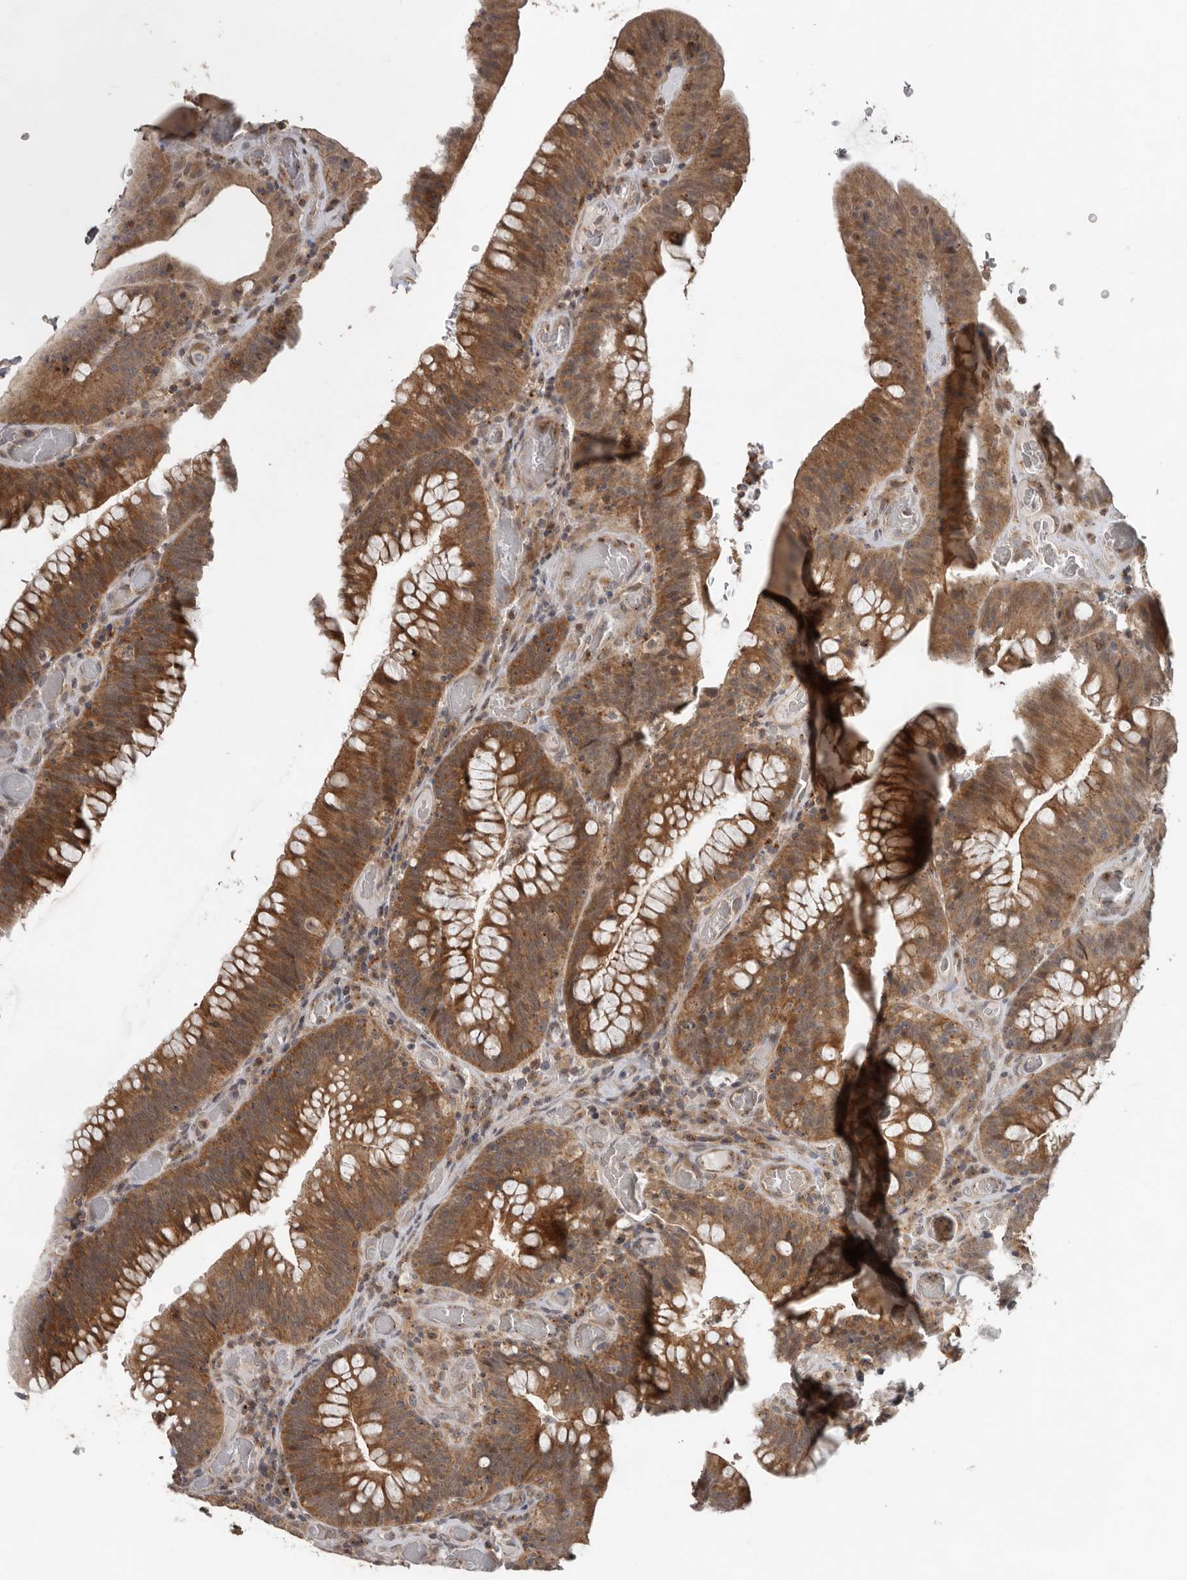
{"staining": {"intensity": "moderate", "quantity": ">75%", "location": "cytoplasmic/membranous"}, "tissue": "colorectal cancer", "cell_type": "Tumor cells", "image_type": "cancer", "snomed": [{"axis": "morphology", "description": "Normal tissue, NOS"}, {"axis": "topography", "description": "Colon"}], "caption": "Protein analysis of colorectal cancer tissue exhibits moderate cytoplasmic/membranous staining in about >75% of tumor cells.", "gene": "CEP350", "patient": {"sex": "female", "age": 82}}